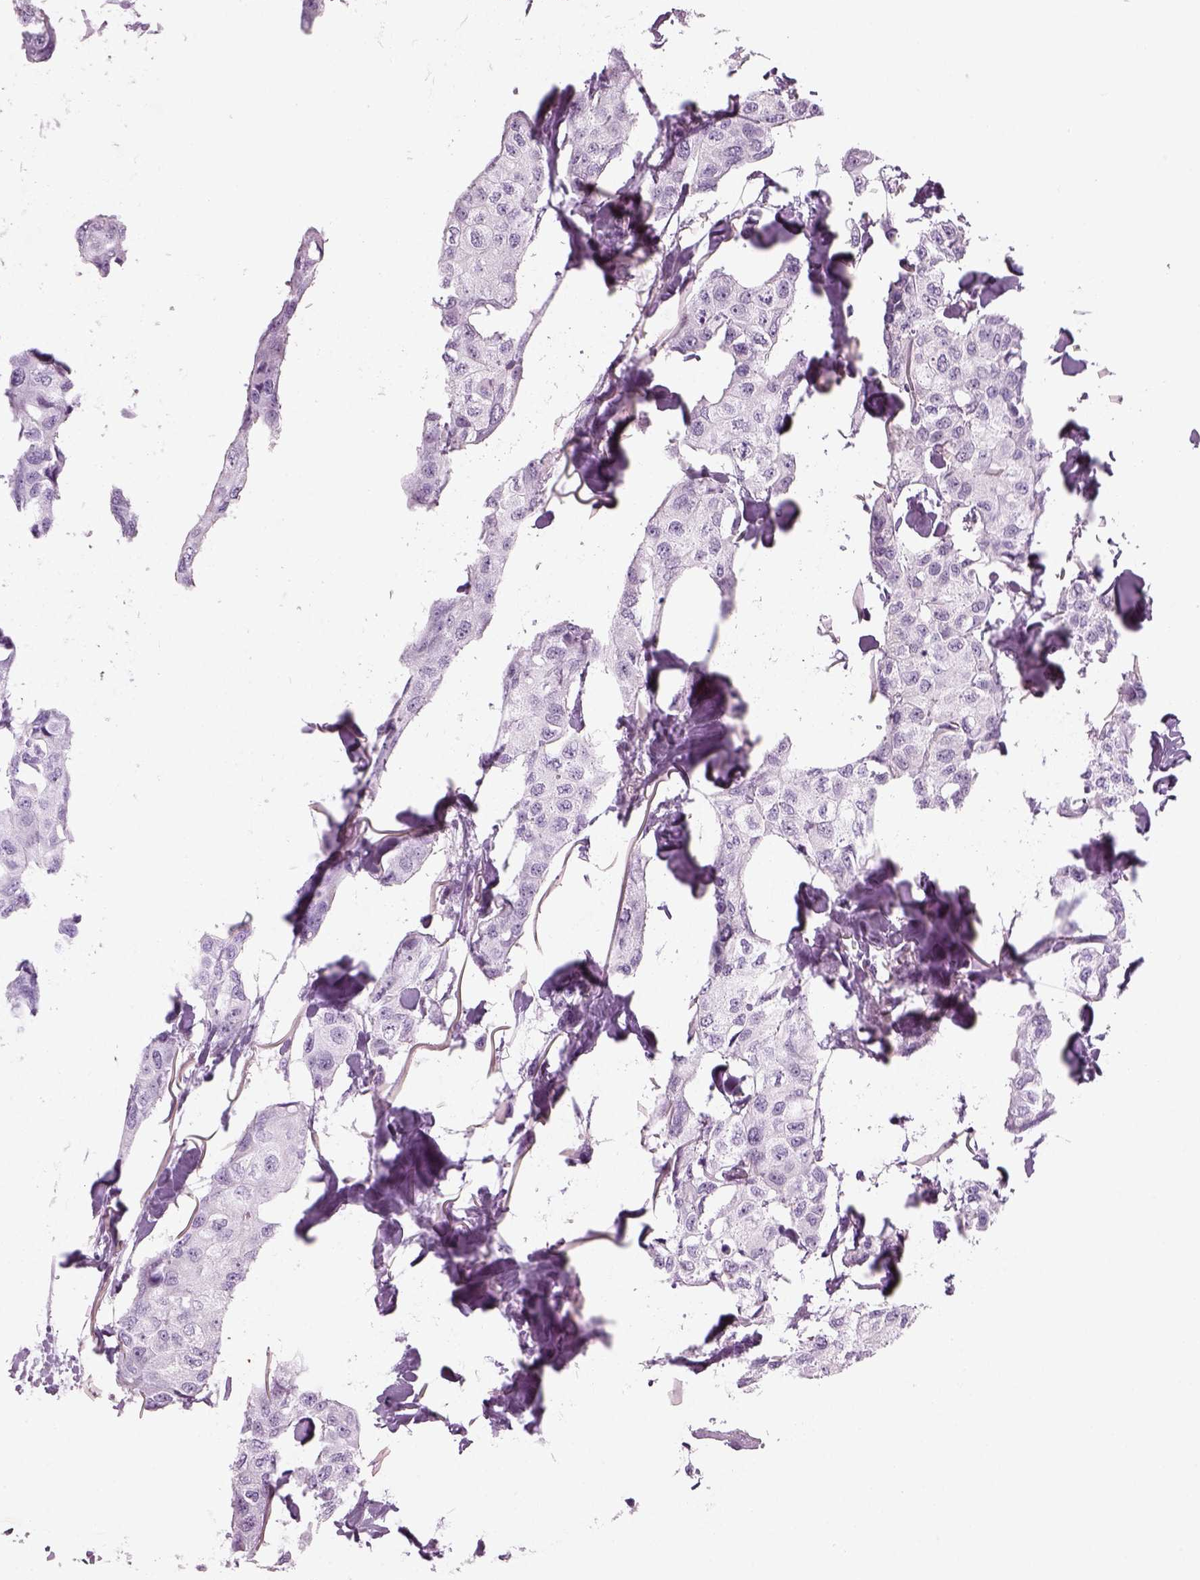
{"staining": {"intensity": "negative", "quantity": "none", "location": "none"}, "tissue": "breast cancer", "cell_type": "Tumor cells", "image_type": "cancer", "snomed": [{"axis": "morphology", "description": "Duct carcinoma"}, {"axis": "topography", "description": "Breast"}], "caption": "Immunohistochemistry photomicrograph of neoplastic tissue: breast cancer (infiltrating ductal carcinoma) stained with DAB reveals no significant protein positivity in tumor cells.", "gene": "SAG", "patient": {"sex": "female", "age": 80}}